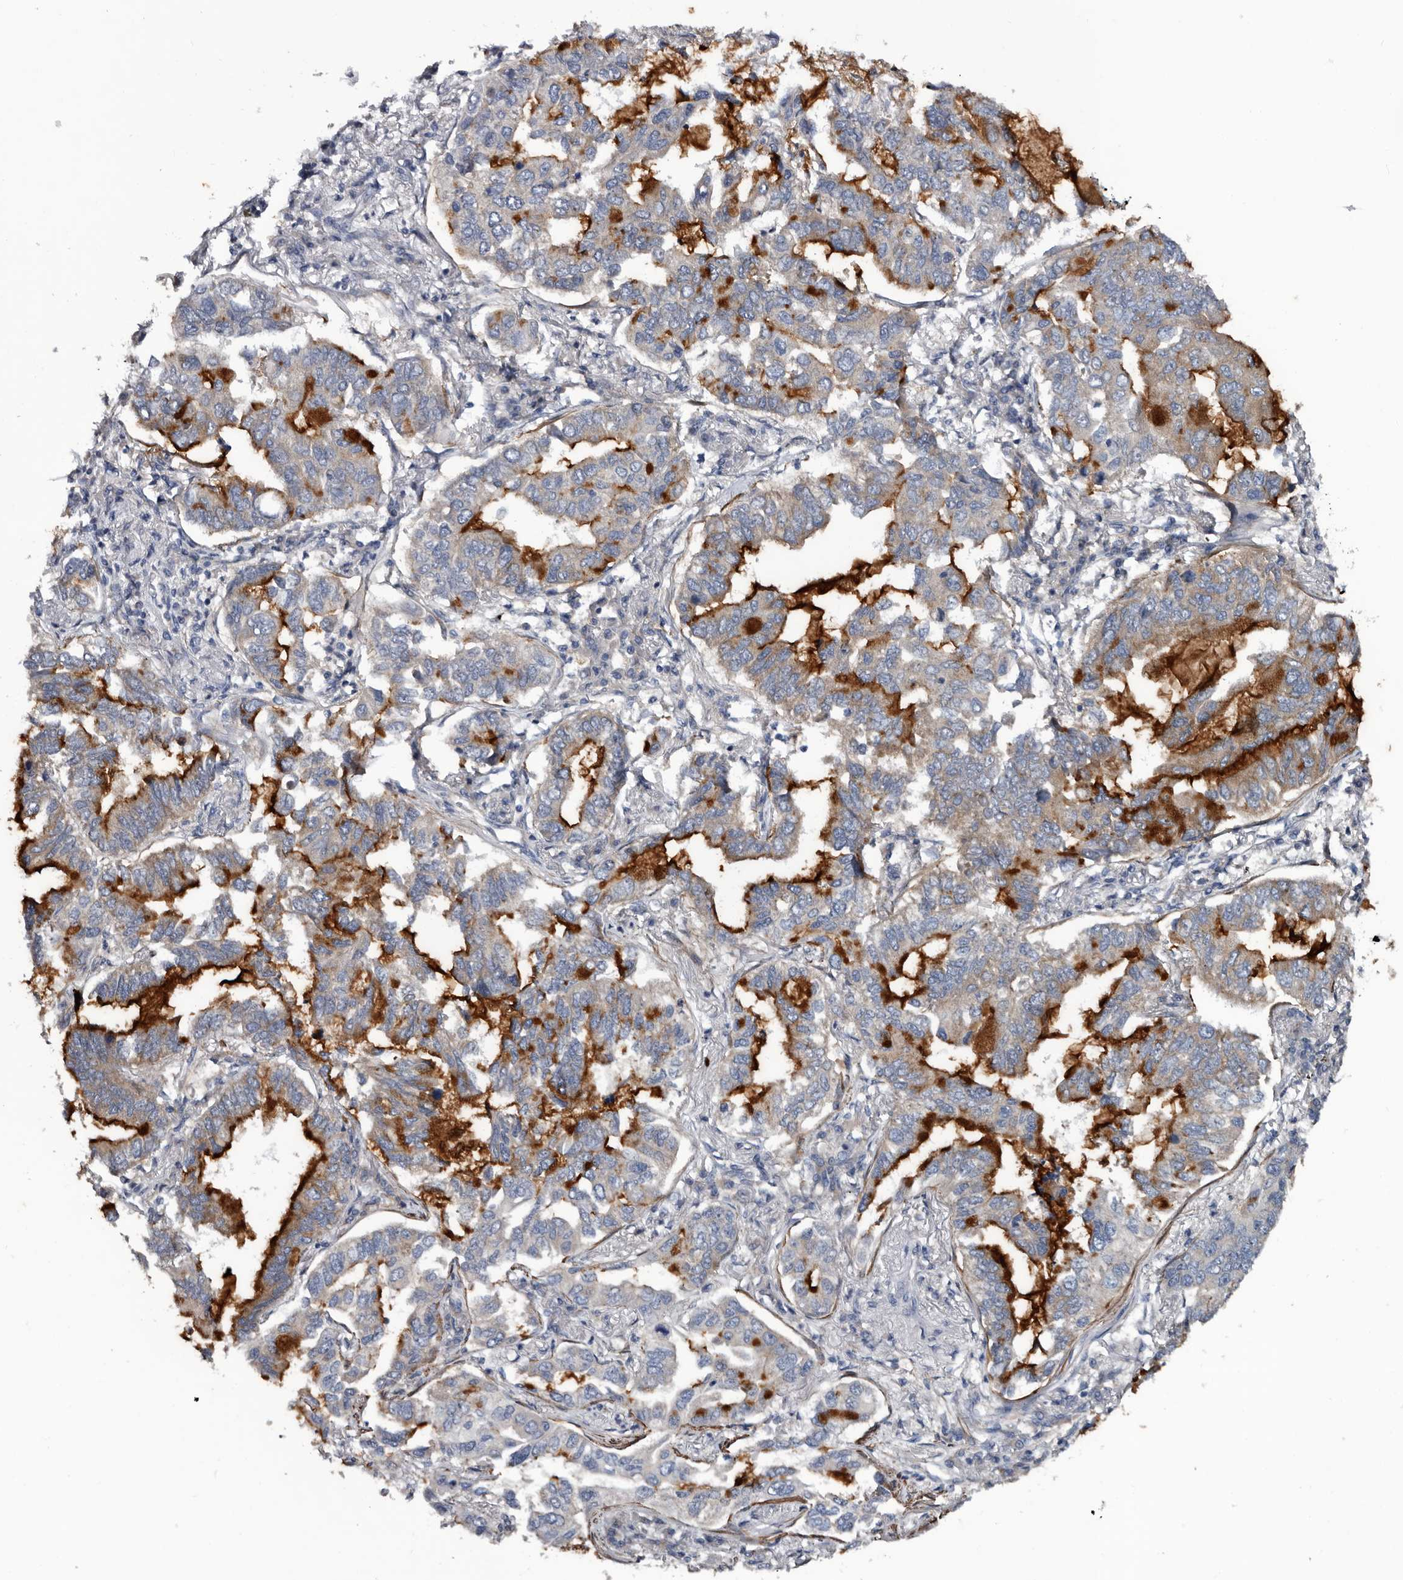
{"staining": {"intensity": "strong", "quantity": "<25%", "location": "cytoplasmic/membranous"}, "tissue": "lung cancer", "cell_type": "Tumor cells", "image_type": "cancer", "snomed": [{"axis": "morphology", "description": "Adenocarcinoma, NOS"}, {"axis": "topography", "description": "Lung"}], "caption": "Immunohistochemistry (IHC) (DAB) staining of adenocarcinoma (lung) exhibits strong cytoplasmic/membranous protein expression in approximately <25% of tumor cells. The protein is shown in brown color, while the nuclei are stained blue.", "gene": "IARS1", "patient": {"sex": "male", "age": 64}}